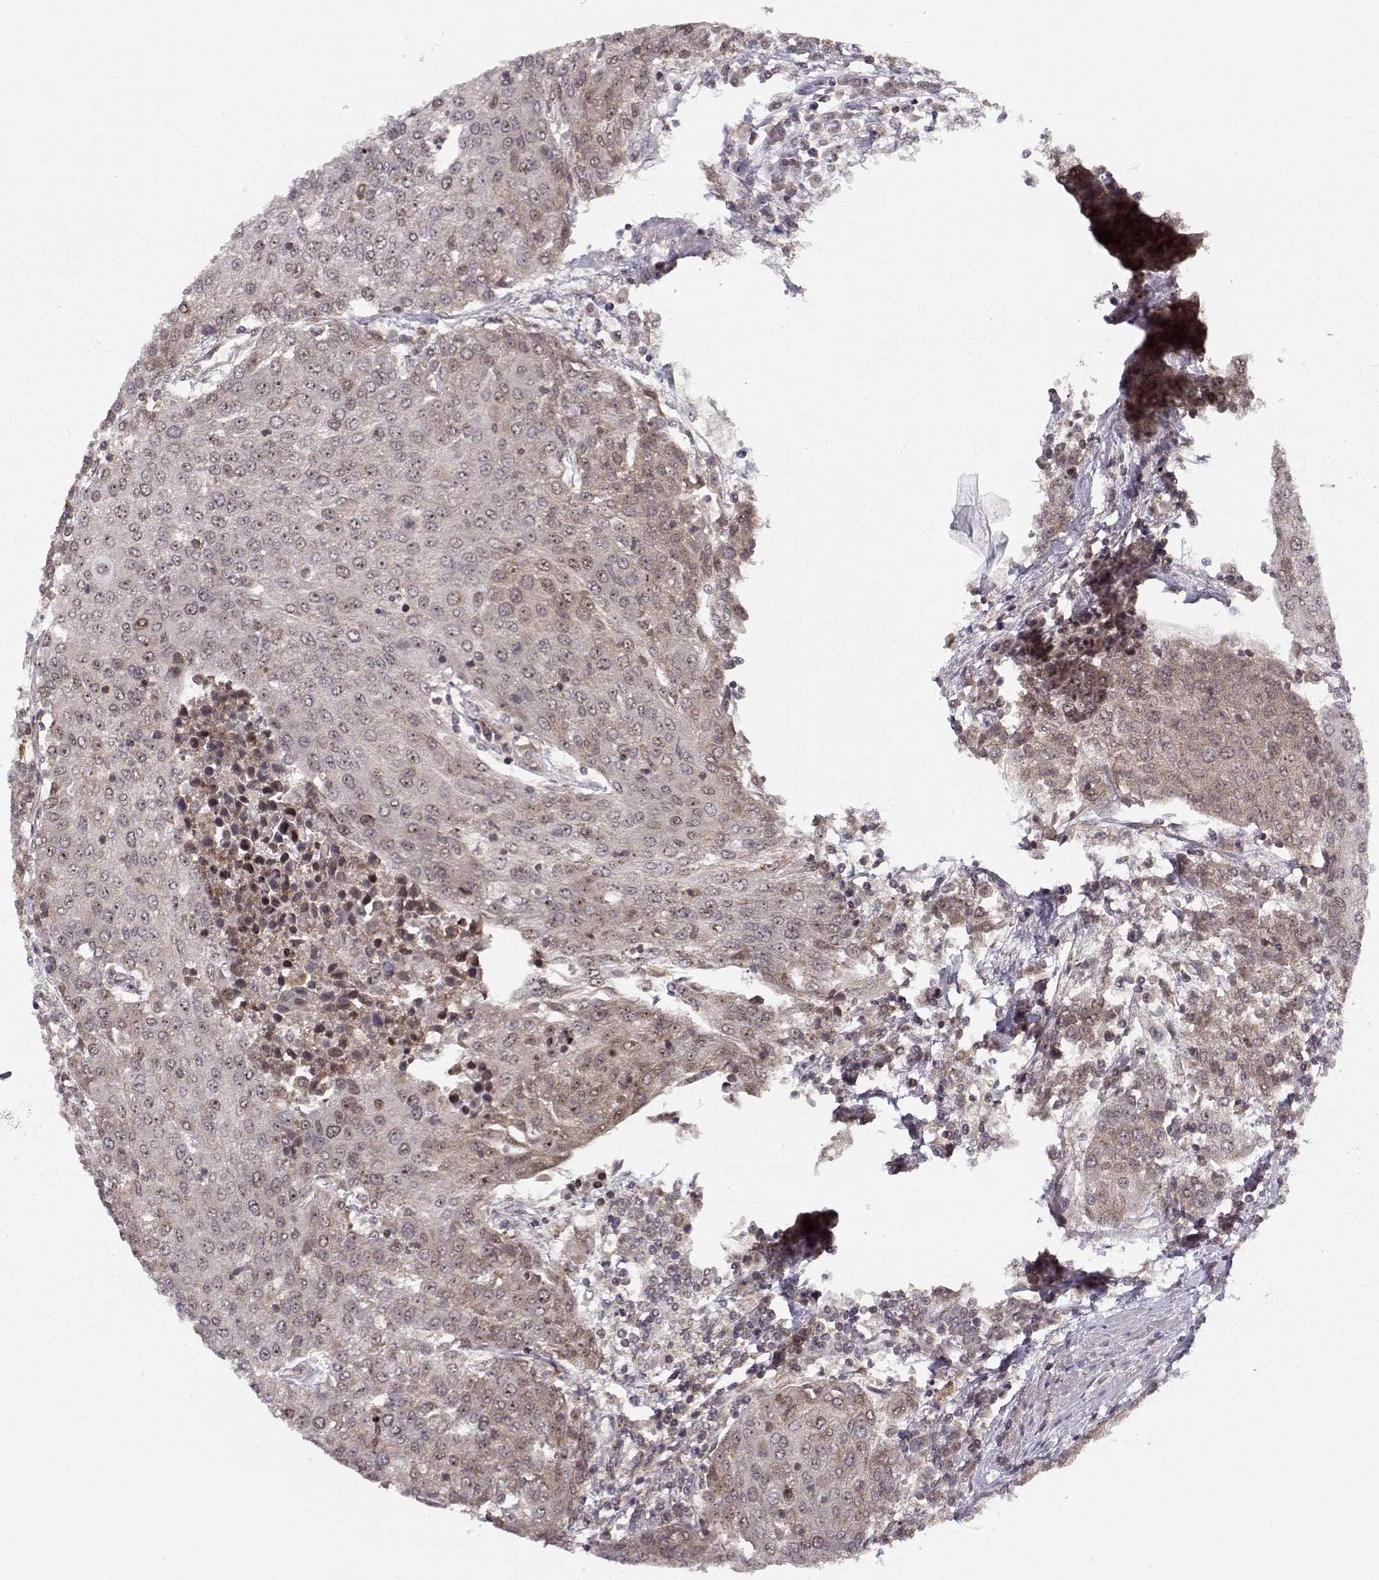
{"staining": {"intensity": "weak", "quantity": "25%-75%", "location": "cytoplasmic/membranous"}, "tissue": "urothelial cancer", "cell_type": "Tumor cells", "image_type": "cancer", "snomed": [{"axis": "morphology", "description": "Urothelial carcinoma, High grade"}, {"axis": "topography", "description": "Urinary bladder"}], "caption": "DAB (3,3'-diaminobenzidine) immunohistochemical staining of human urothelial cancer demonstrates weak cytoplasmic/membranous protein positivity in about 25%-75% of tumor cells.", "gene": "CIR1", "patient": {"sex": "female", "age": 85}}